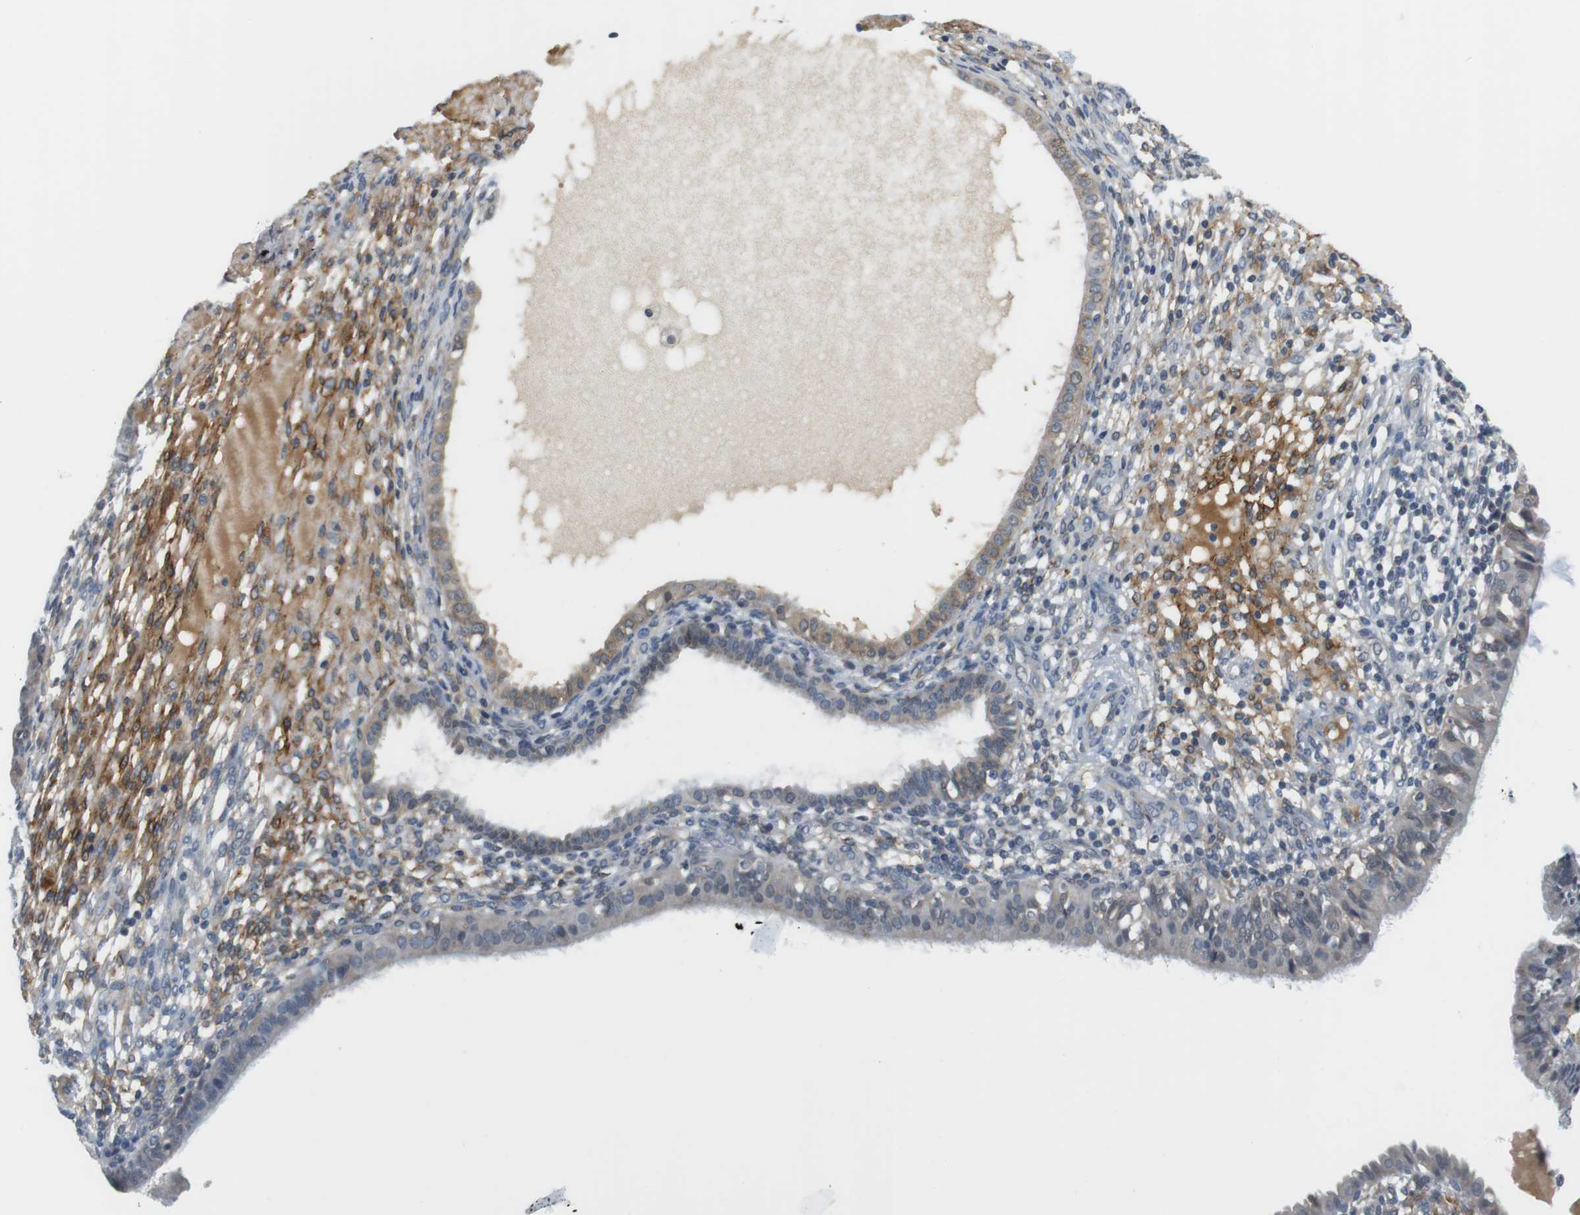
{"staining": {"intensity": "moderate", "quantity": "<25%", "location": "cytoplasmic/membranous"}, "tissue": "endometrium", "cell_type": "Cells in endometrial stroma", "image_type": "normal", "snomed": [{"axis": "morphology", "description": "Normal tissue, NOS"}, {"axis": "topography", "description": "Endometrium"}], "caption": "Protein staining of normal endometrium displays moderate cytoplasmic/membranous staining in approximately <25% of cells in endometrial stroma. The protein is stained brown, and the nuclei are stained in blue (DAB (3,3'-diaminobenzidine) IHC with brightfield microscopy, high magnification).", "gene": "WNT7A", "patient": {"sex": "female", "age": 61}}